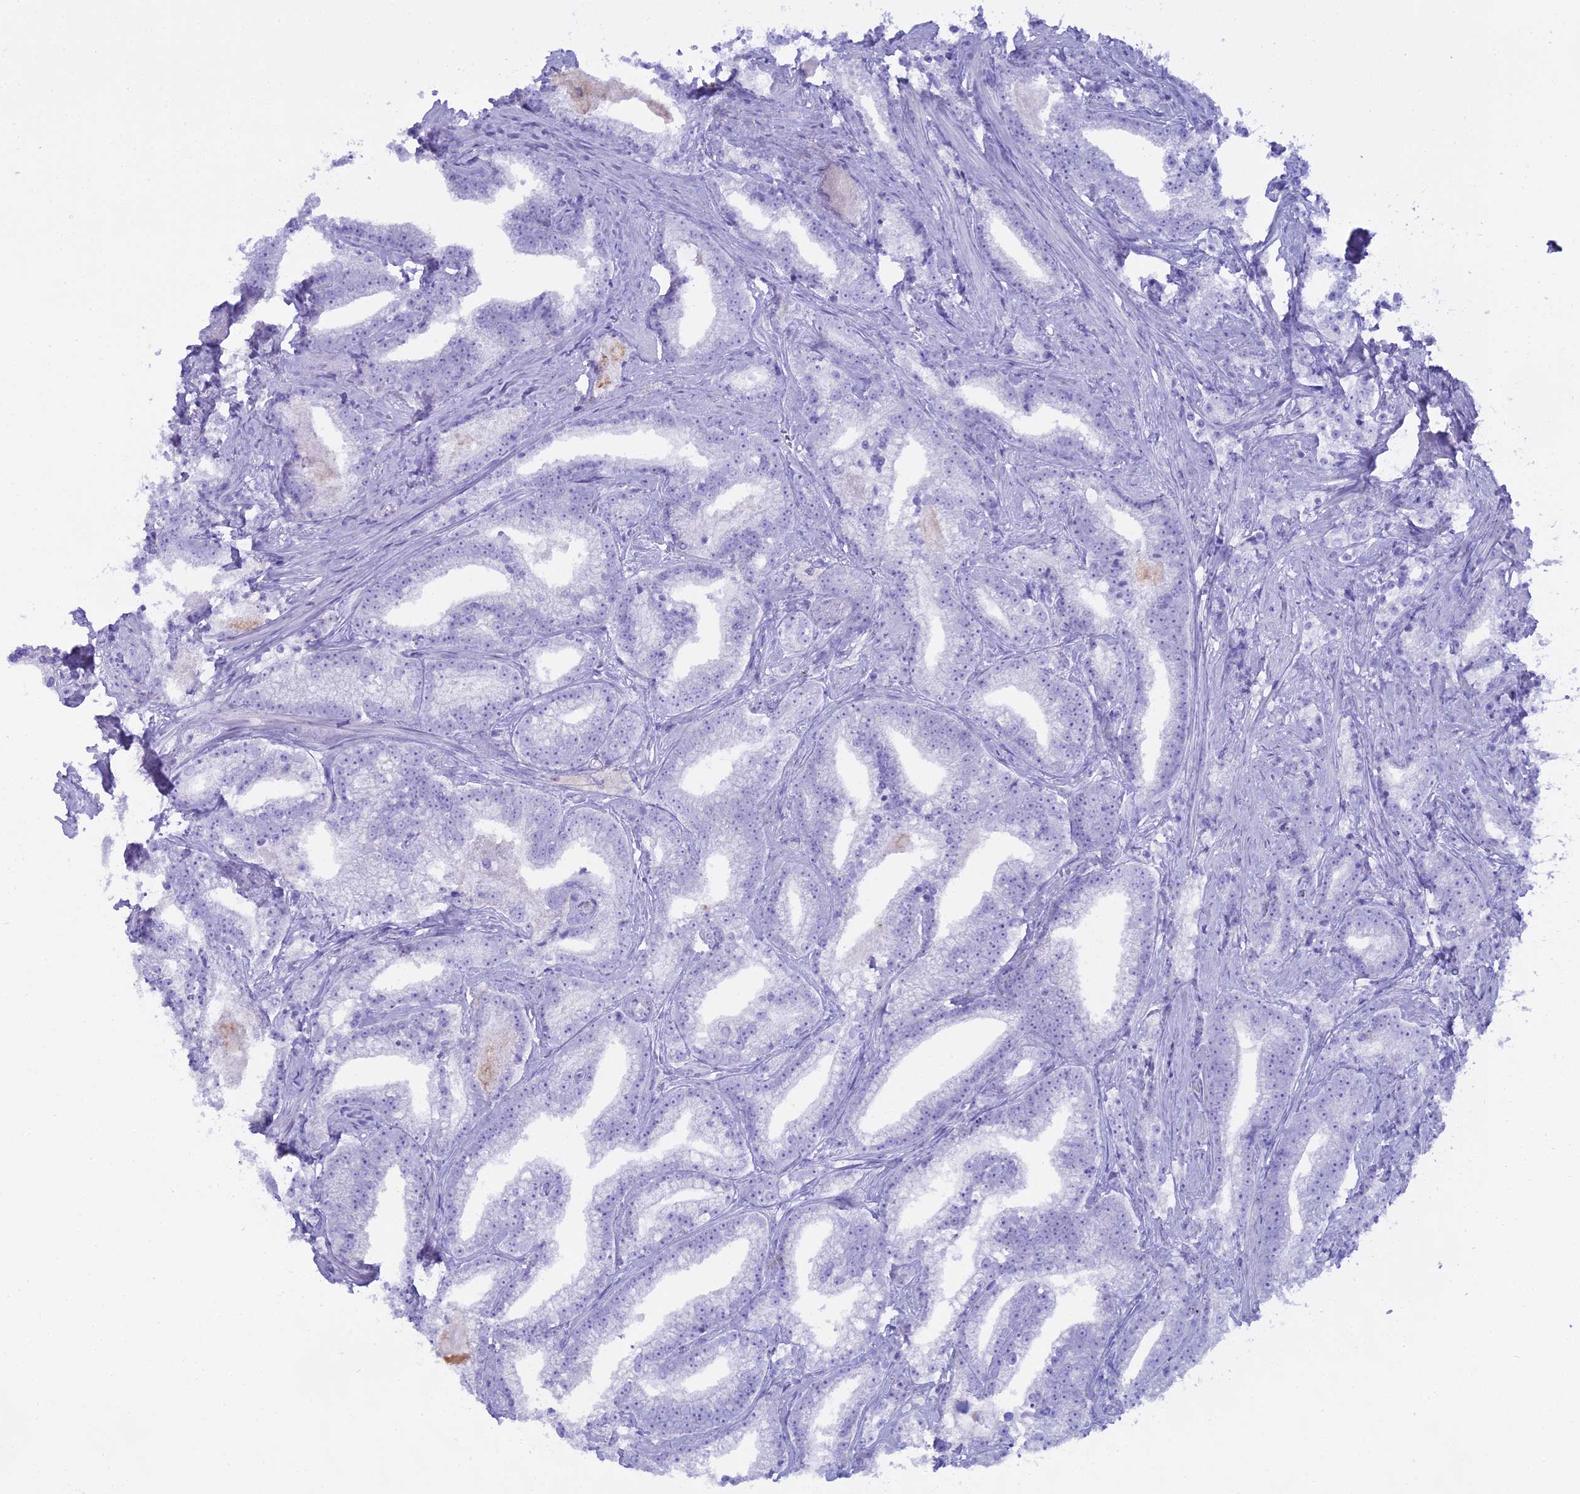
{"staining": {"intensity": "negative", "quantity": "none", "location": "none"}, "tissue": "prostate cancer", "cell_type": "Tumor cells", "image_type": "cancer", "snomed": [{"axis": "morphology", "description": "Adenocarcinoma, High grade"}, {"axis": "topography", "description": "Prostate and seminal vesicle, NOS"}], "caption": "DAB immunohistochemical staining of prostate adenocarcinoma (high-grade) reveals no significant expression in tumor cells.", "gene": "CGB2", "patient": {"sex": "male", "age": 67}}